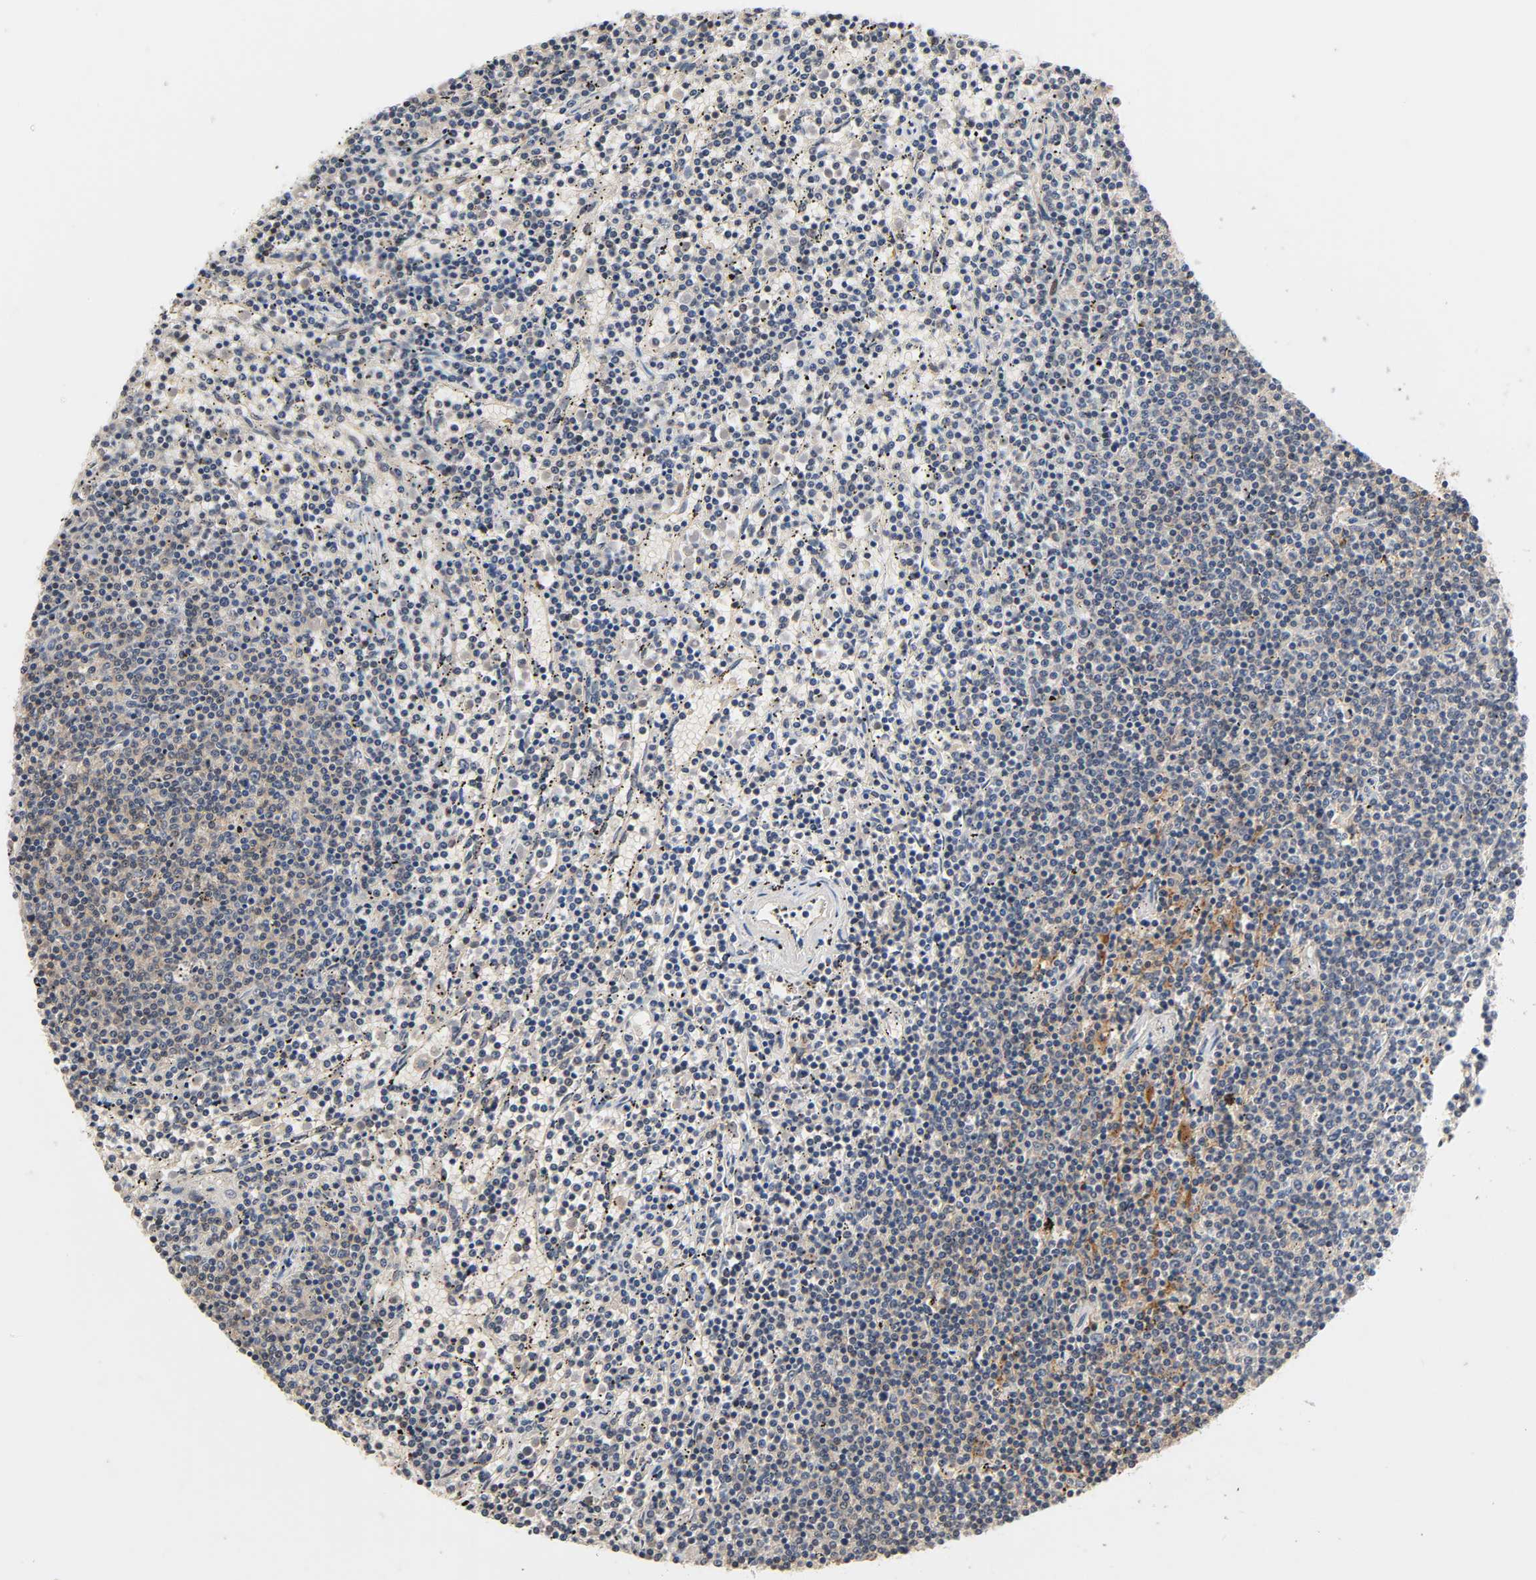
{"staining": {"intensity": "negative", "quantity": "none", "location": "none"}, "tissue": "lymphoma", "cell_type": "Tumor cells", "image_type": "cancer", "snomed": [{"axis": "morphology", "description": "Malignant lymphoma, non-Hodgkin's type, Low grade"}, {"axis": "topography", "description": "Spleen"}], "caption": "Immunohistochemical staining of human lymphoma demonstrates no significant staining in tumor cells.", "gene": "UBC", "patient": {"sex": "female", "age": 50}}